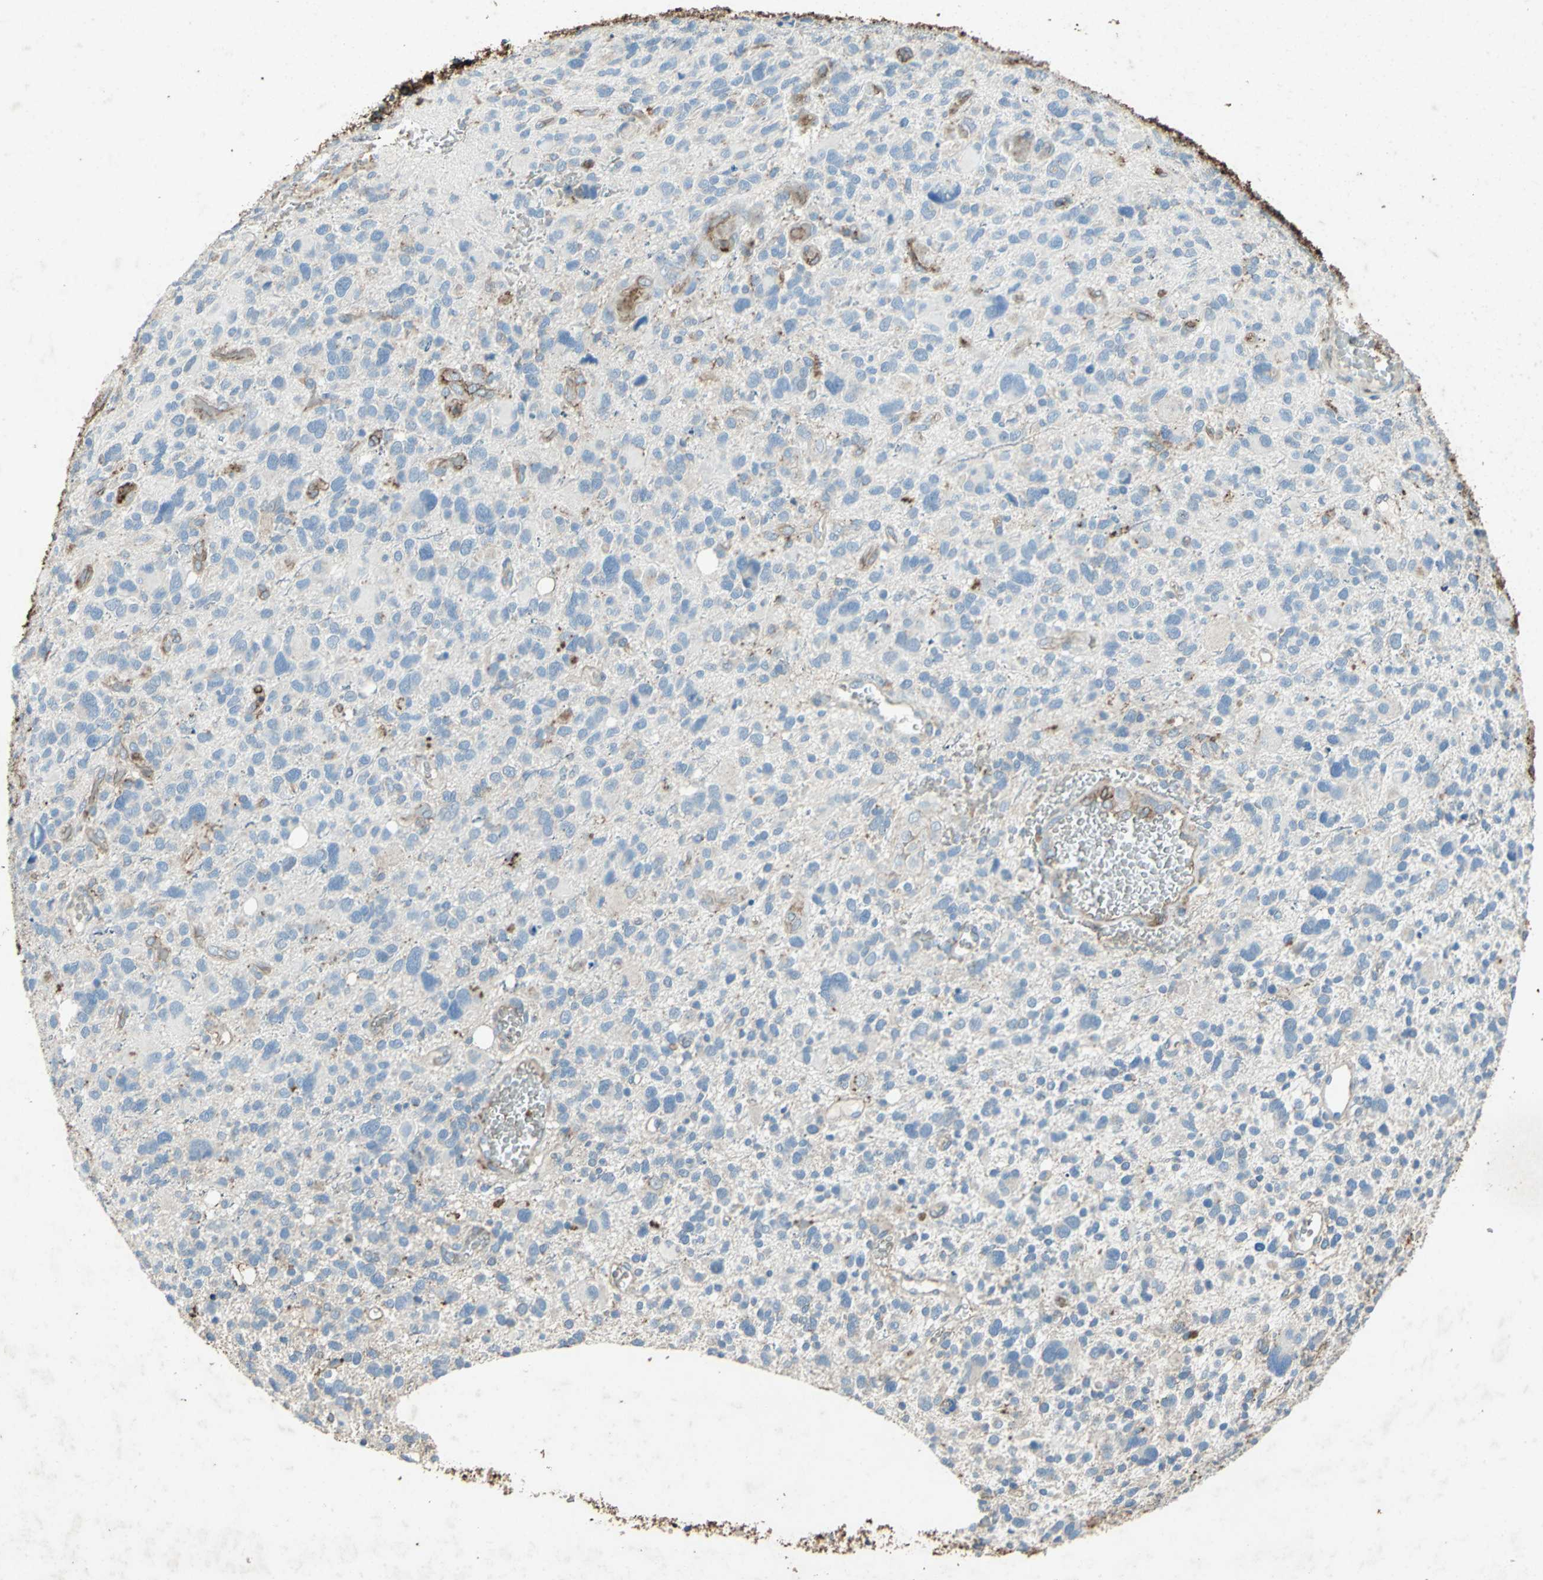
{"staining": {"intensity": "weak", "quantity": "25%-75%", "location": "cytoplasmic/membranous"}, "tissue": "glioma", "cell_type": "Tumor cells", "image_type": "cancer", "snomed": [{"axis": "morphology", "description": "Glioma, malignant, High grade"}, {"axis": "topography", "description": "Brain"}], "caption": "Approximately 25%-75% of tumor cells in malignant glioma (high-grade) exhibit weak cytoplasmic/membranous protein staining as visualized by brown immunohistochemical staining.", "gene": "CCR6", "patient": {"sex": "male", "age": 48}}